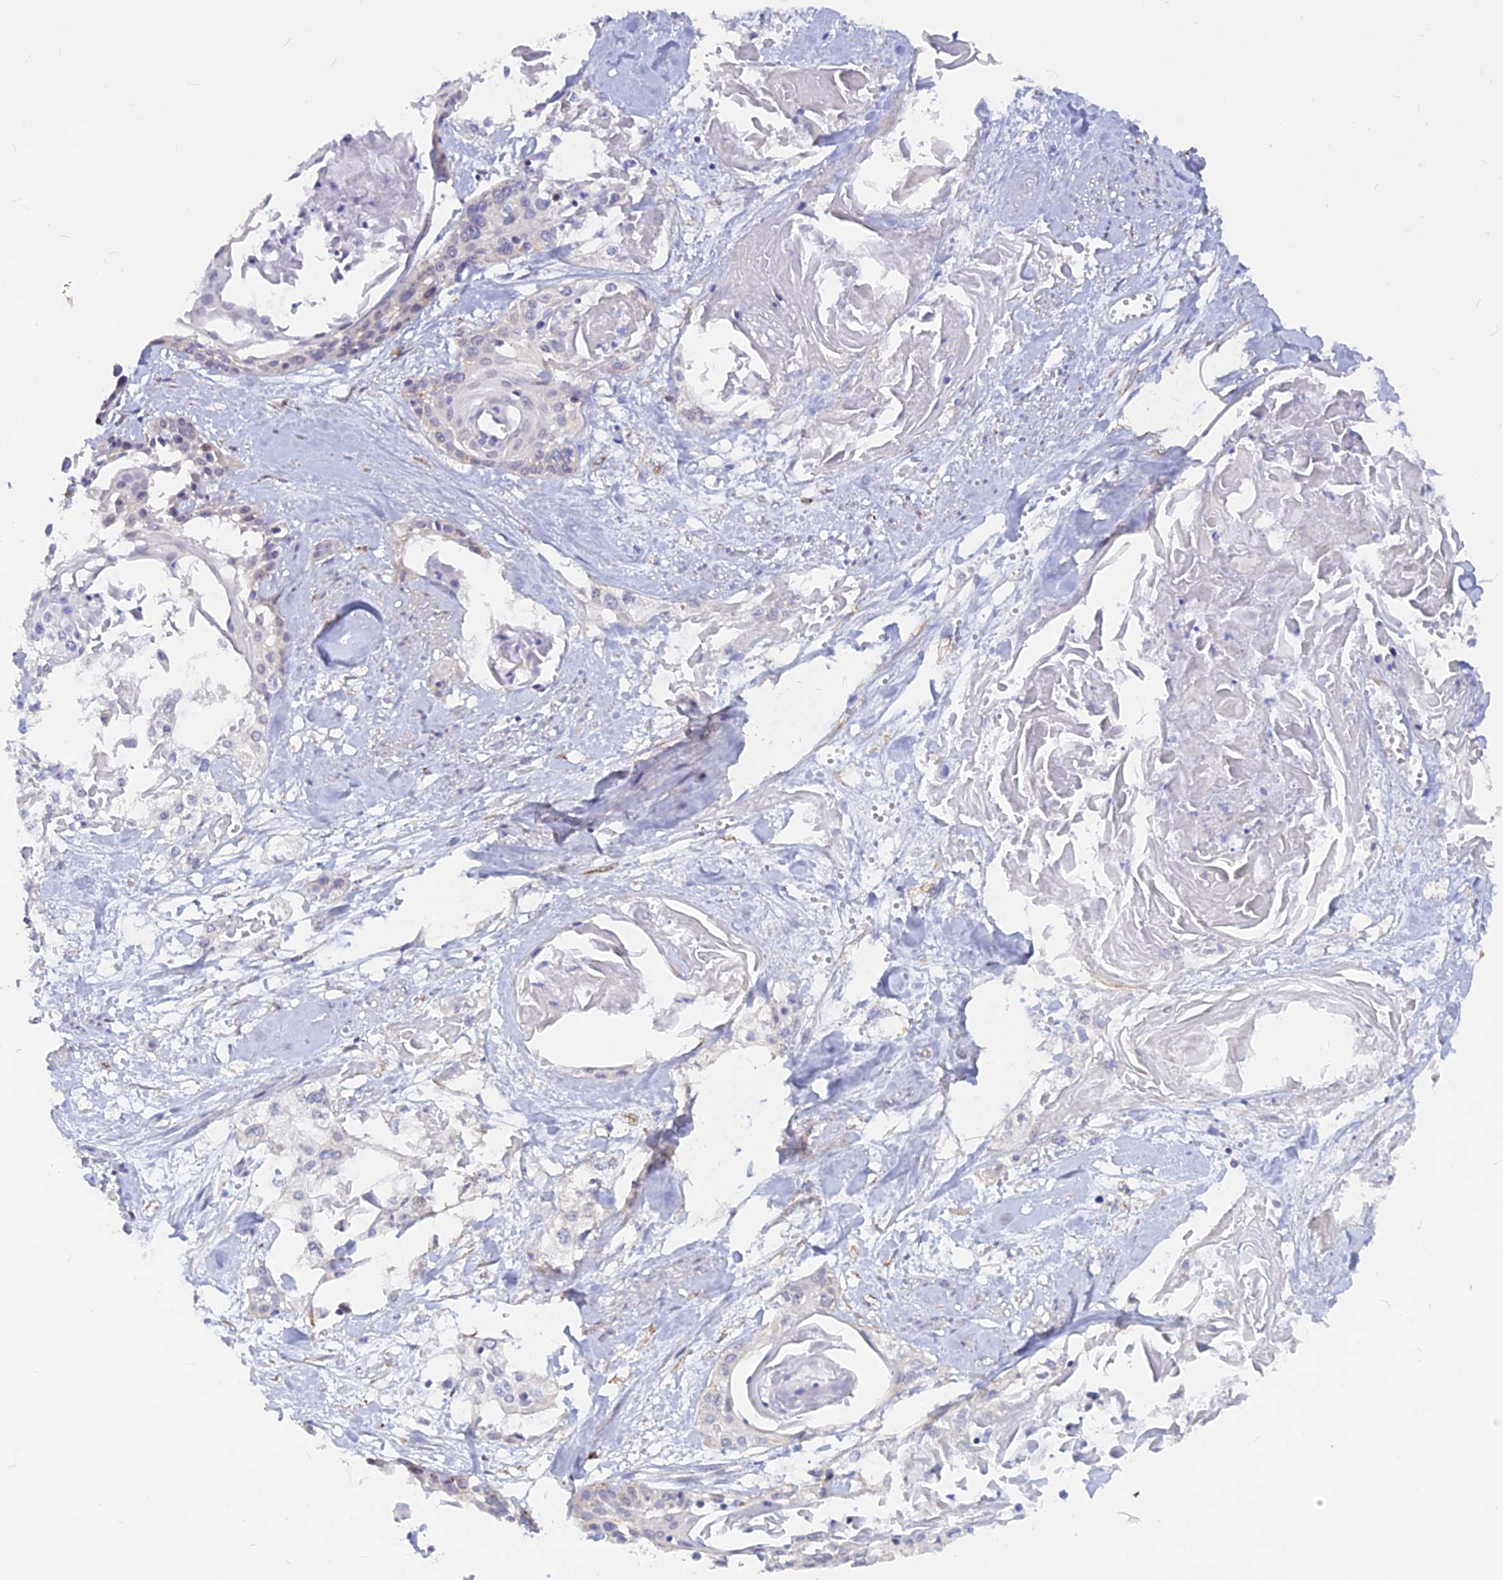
{"staining": {"intensity": "negative", "quantity": "none", "location": "none"}, "tissue": "cervical cancer", "cell_type": "Tumor cells", "image_type": "cancer", "snomed": [{"axis": "morphology", "description": "Squamous cell carcinoma, NOS"}, {"axis": "topography", "description": "Cervix"}], "caption": "Cervical cancer was stained to show a protein in brown. There is no significant staining in tumor cells.", "gene": "VSTM2L", "patient": {"sex": "female", "age": 57}}